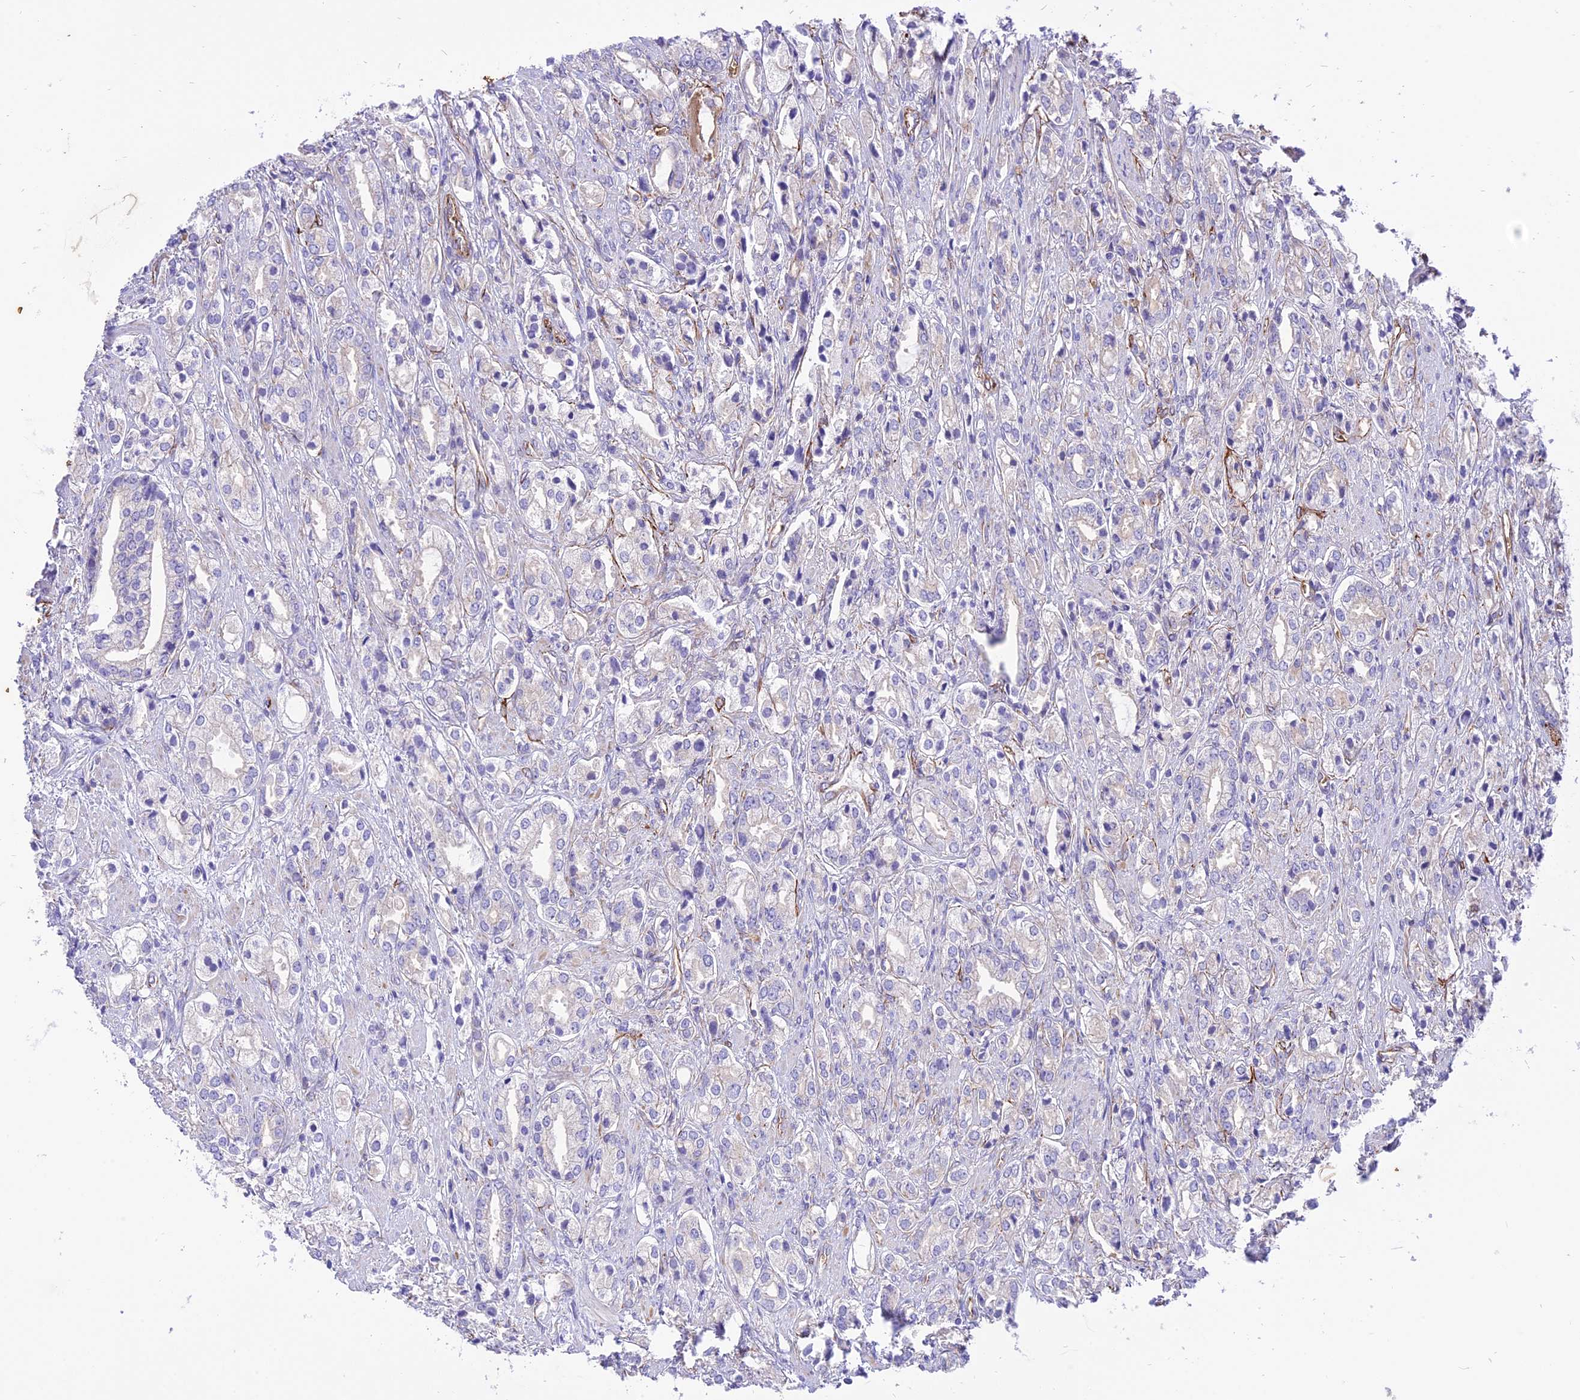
{"staining": {"intensity": "negative", "quantity": "none", "location": "none"}, "tissue": "prostate cancer", "cell_type": "Tumor cells", "image_type": "cancer", "snomed": [{"axis": "morphology", "description": "Adenocarcinoma, High grade"}, {"axis": "topography", "description": "Prostate"}], "caption": "Tumor cells show no significant positivity in prostate cancer. The staining is performed using DAB (3,3'-diaminobenzidine) brown chromogen with nuclei counter-stained in using hematoxylin.", "gene": "TTC4", "patient": {"sex": "male", "age": 50}}